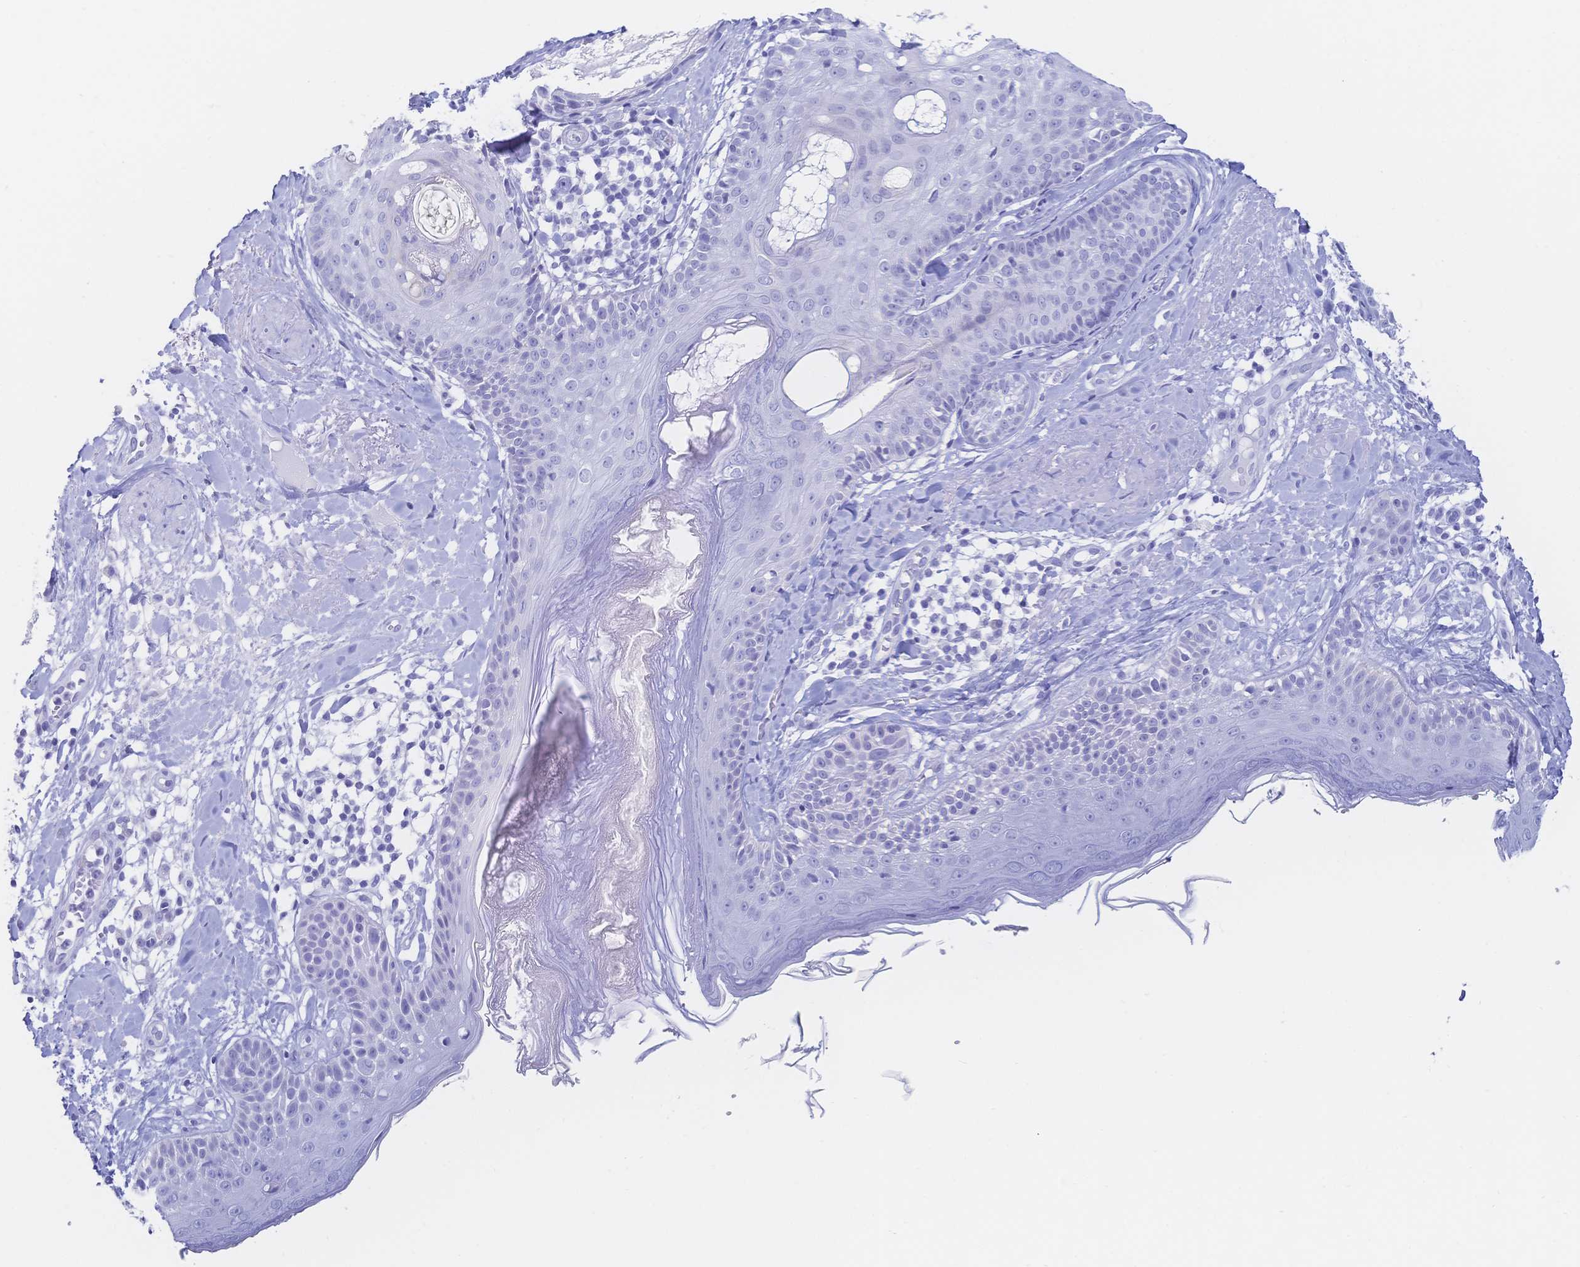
{"staining": {"intensity": "negative", "quantity": "none", "location": "none"}, "tissue": "skin", "cell_type": "Fibroblasts", "image_type": "normal", "snomed": [{"axis": "morphology", "description": "Normal tissue, NOS"}, {"axis": "topography", "description": "Skin"}], "caption": "Image shows no significant protein staining in fibroblasts of normal skin.", "gene": "MEP1B", "patient": {"sex": "male", "age": 73}}